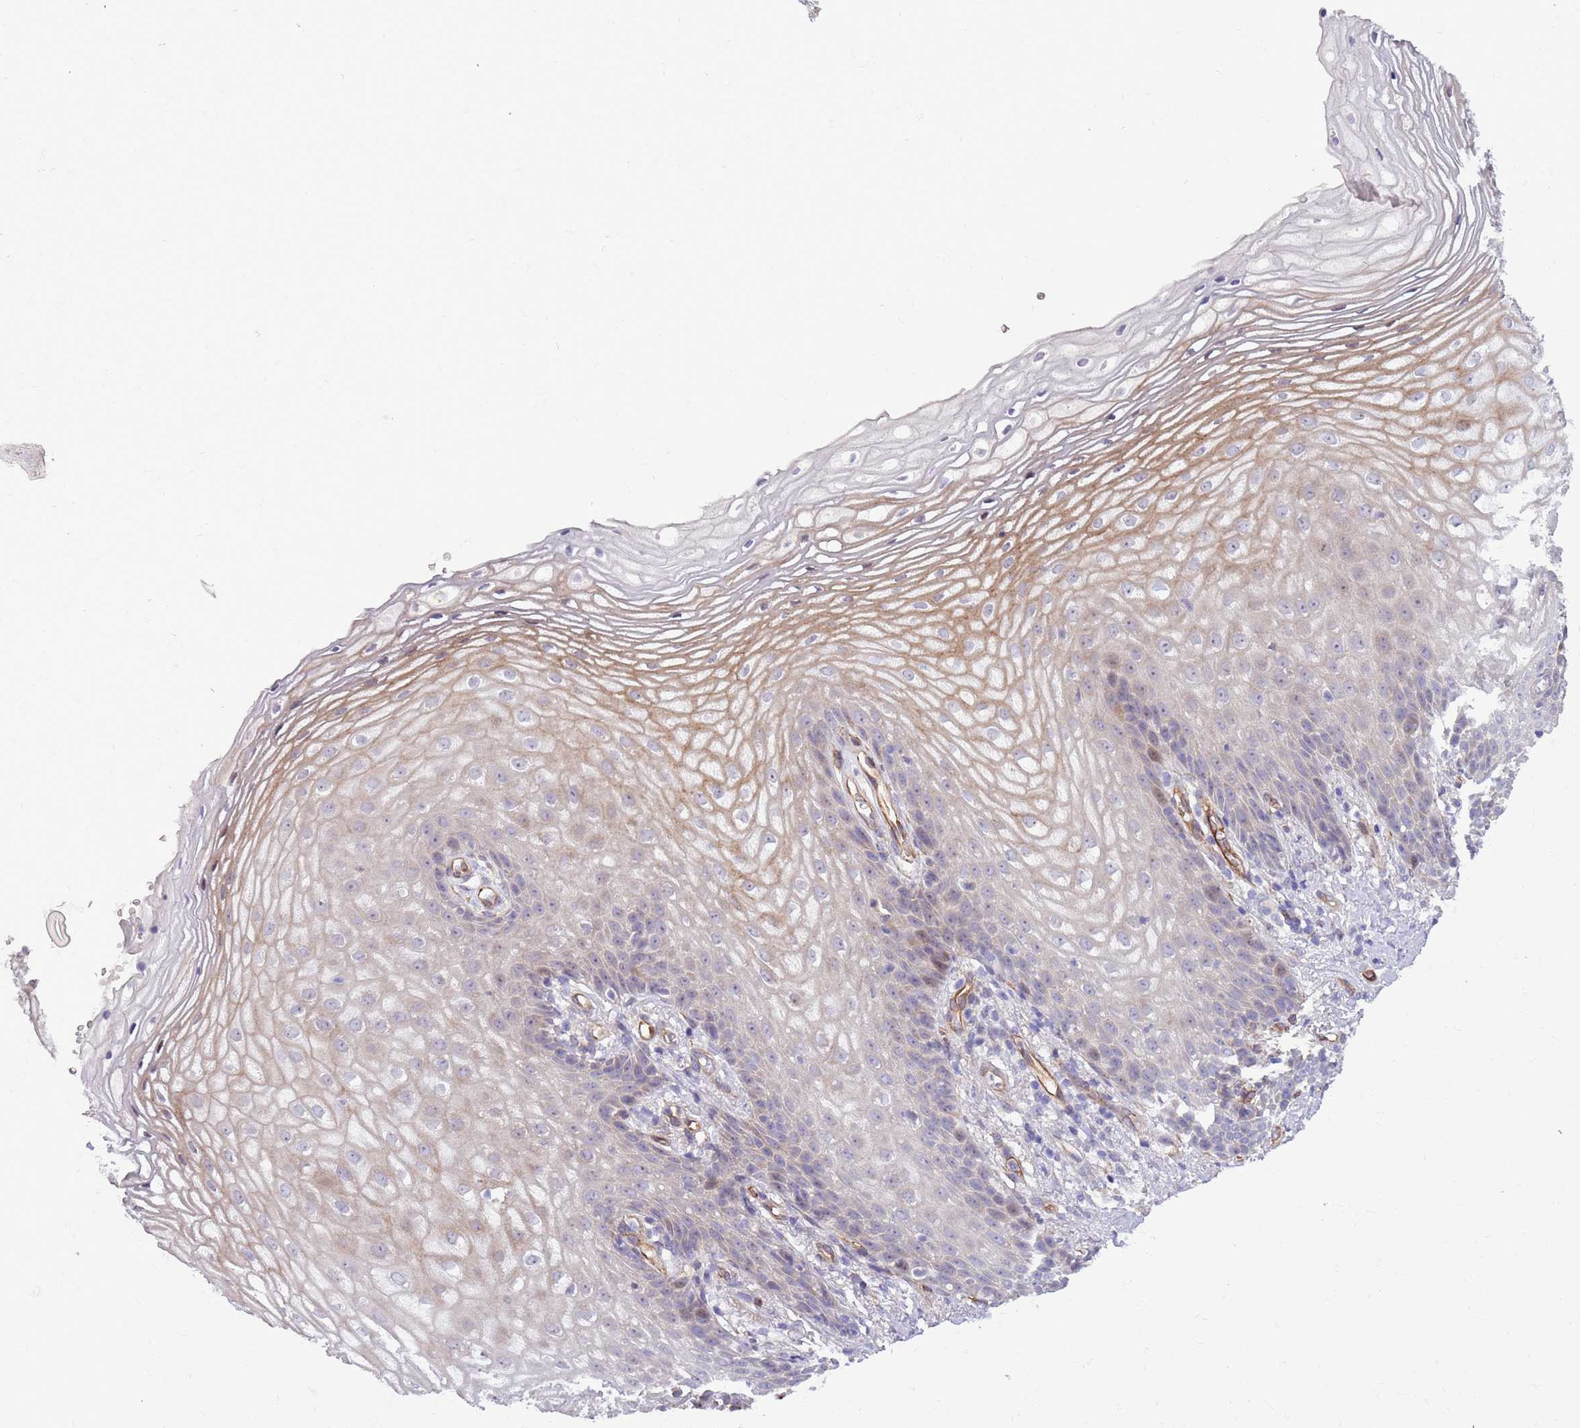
{"staining": {"intensity": "moderate", "quantity": "<25%", "location": "cytoplasmic/membranous"}, "tissue": "vagina", "cell_type": "Squamous epithelial cells", "image_type": "normal", "snomed": [{"axis": "morphology", "description": "Normal tissue, NOS"}, {"axis": "topography", "description": "Vagina"}], "caption": "IHC staining of benign vagina, which reveals low levels of moderate cytoplasmic/membranous expression in approximately <25% of squamous epithelial cells indicating moderate cytoplasmic/membranous protein staining. The staining was performed using DAB (brown) for protein detection and nuclei were counterstained in hematoxylin (blue).", "gene": "GAS2L3", "patient": {"sex": "female", "age": 60}}